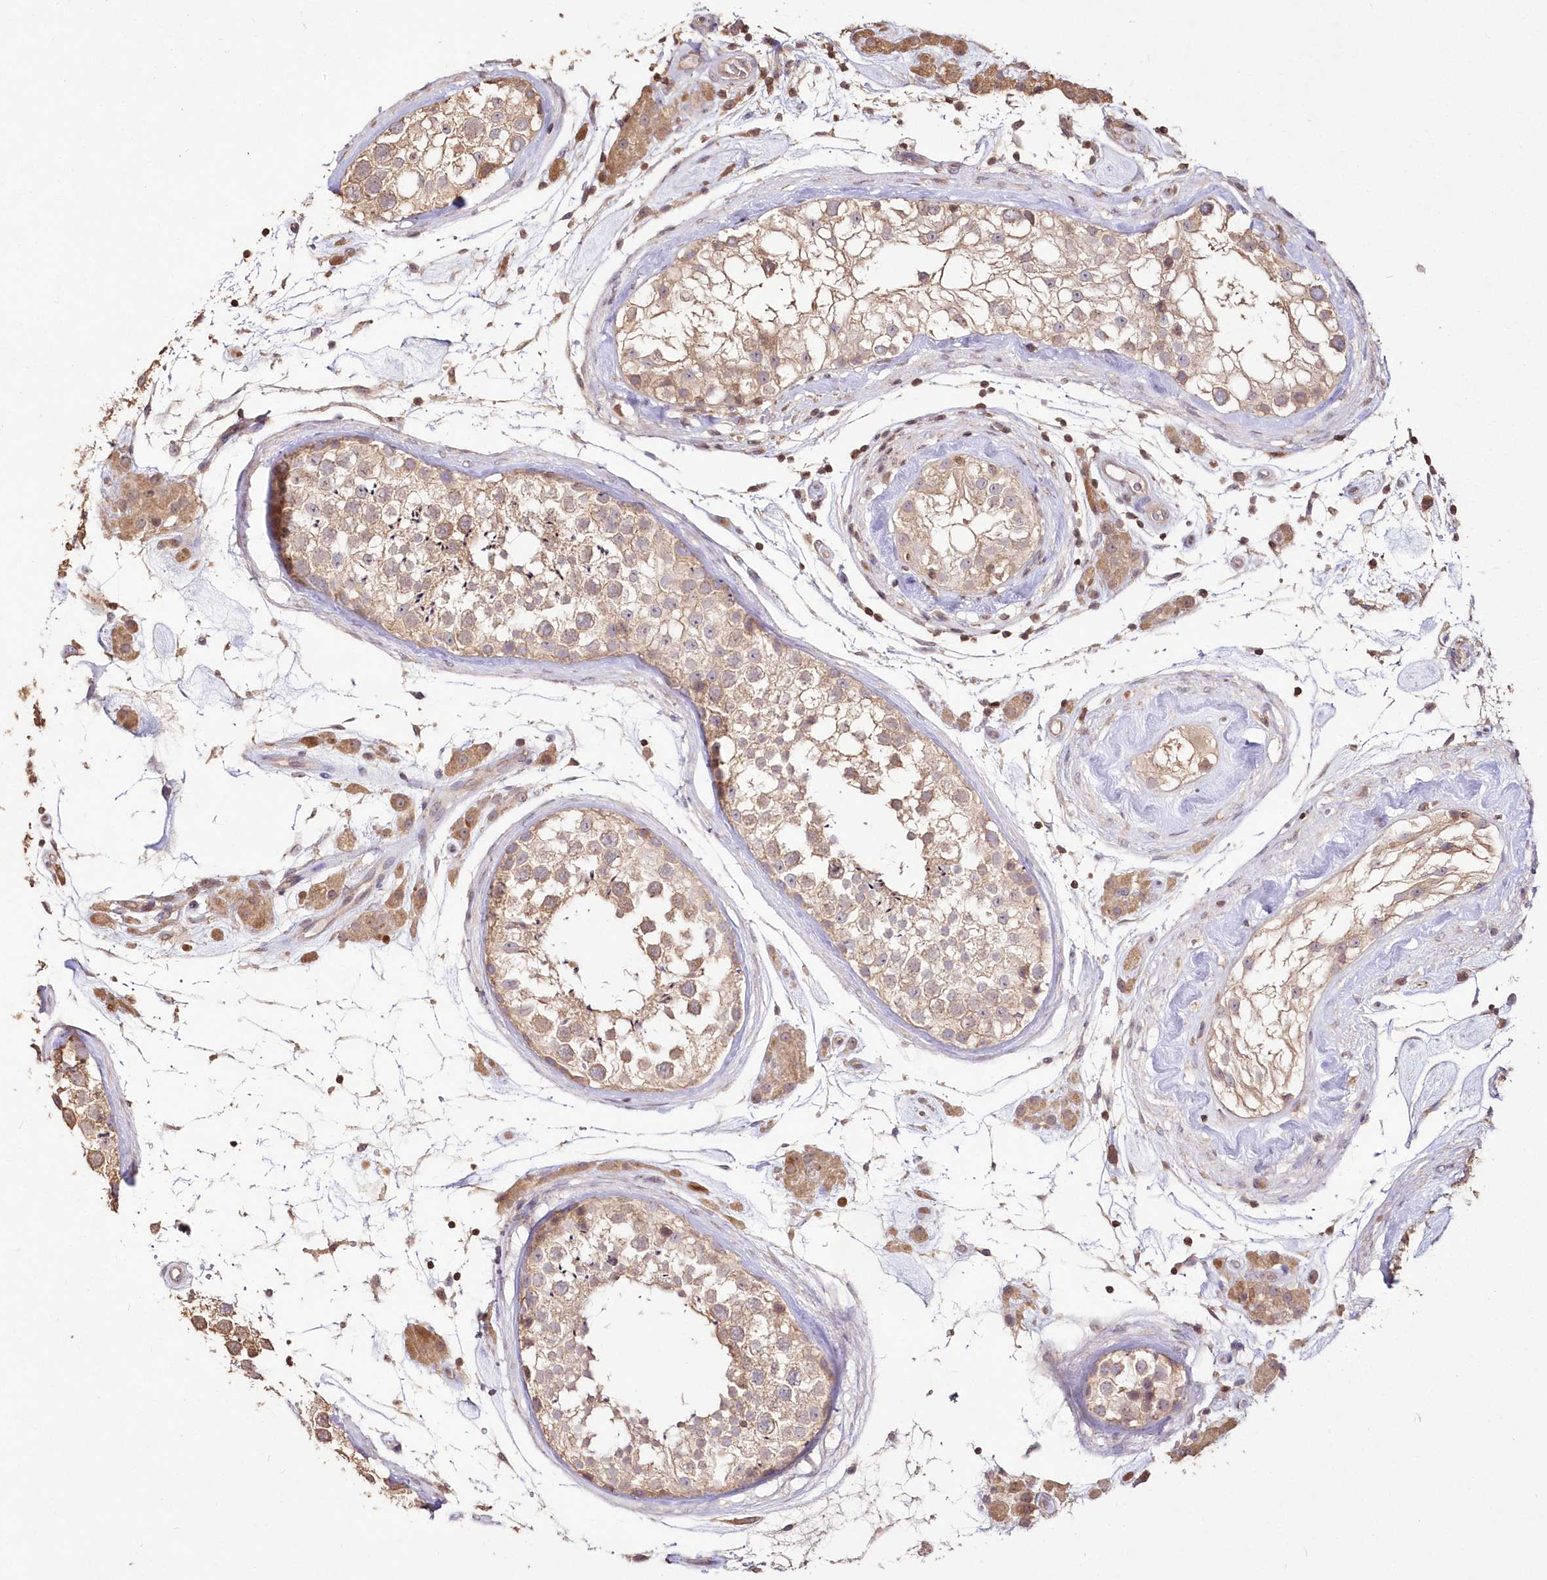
{"staining": {"intensity": "weak", "quantity": "25%-75%", "location": "cytoplasmic/membranous"}, "tissue": "testis", "cell_type": "Cells in seminiferous ducts", "image_type": "normal", "snomed": [{"axis": "morphology", "description": "Normal tissue, NOS"}, {"axis": "topography", "description": "Testis"}], "caption": "Immunohistochemical staining of unremarkable human testis shows low levels of weak cytoplasmic/membranous staining in about 25%-75% of cells in seminiferous ducts. (DAB = brown stain, brightfield microscopy at high magnification).", "gene": "STK17B", "patient": {"sex": "male", "age": 46}}